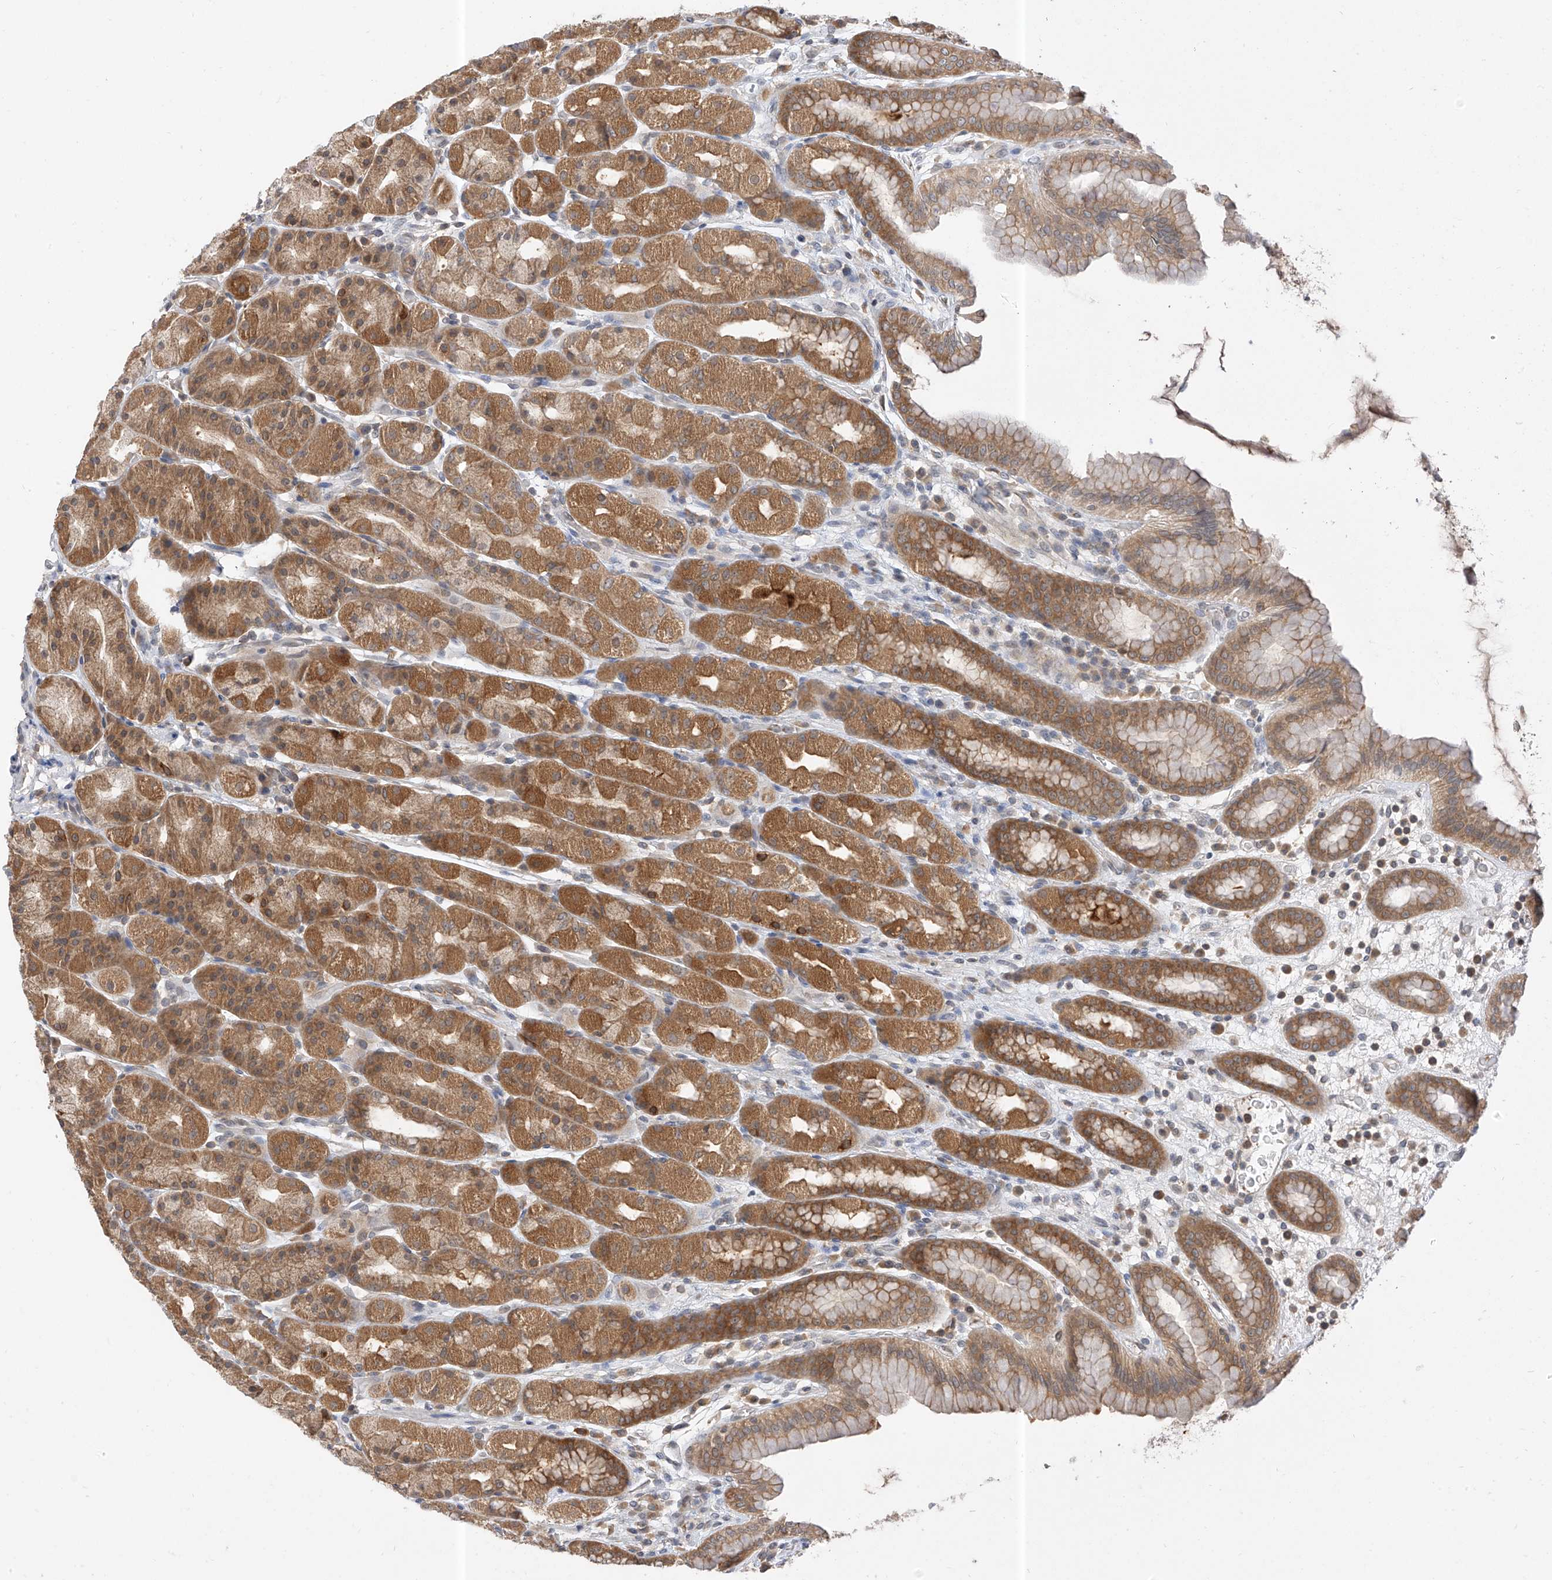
{"staining": {"intensity": "strong", "quantity": ">75%", "location": "cytoplasmic/membranous"}, "tissue": "stomach", "cell_type": "Glandular cells", "image_type": "normal", "snomed": [{"axis": "morphology", "description": "Normal tissue, NOS"}, {"axis": "topography", "description": "Stomach, upper"}], "caption": "Brown immunohistochemical staining in benign human stomach shows strong cytoplasmic/membranous positivity in about >75% of glandular cells.", "gene": "PPA2", "patient": {"sex": "male", "age": 68}}